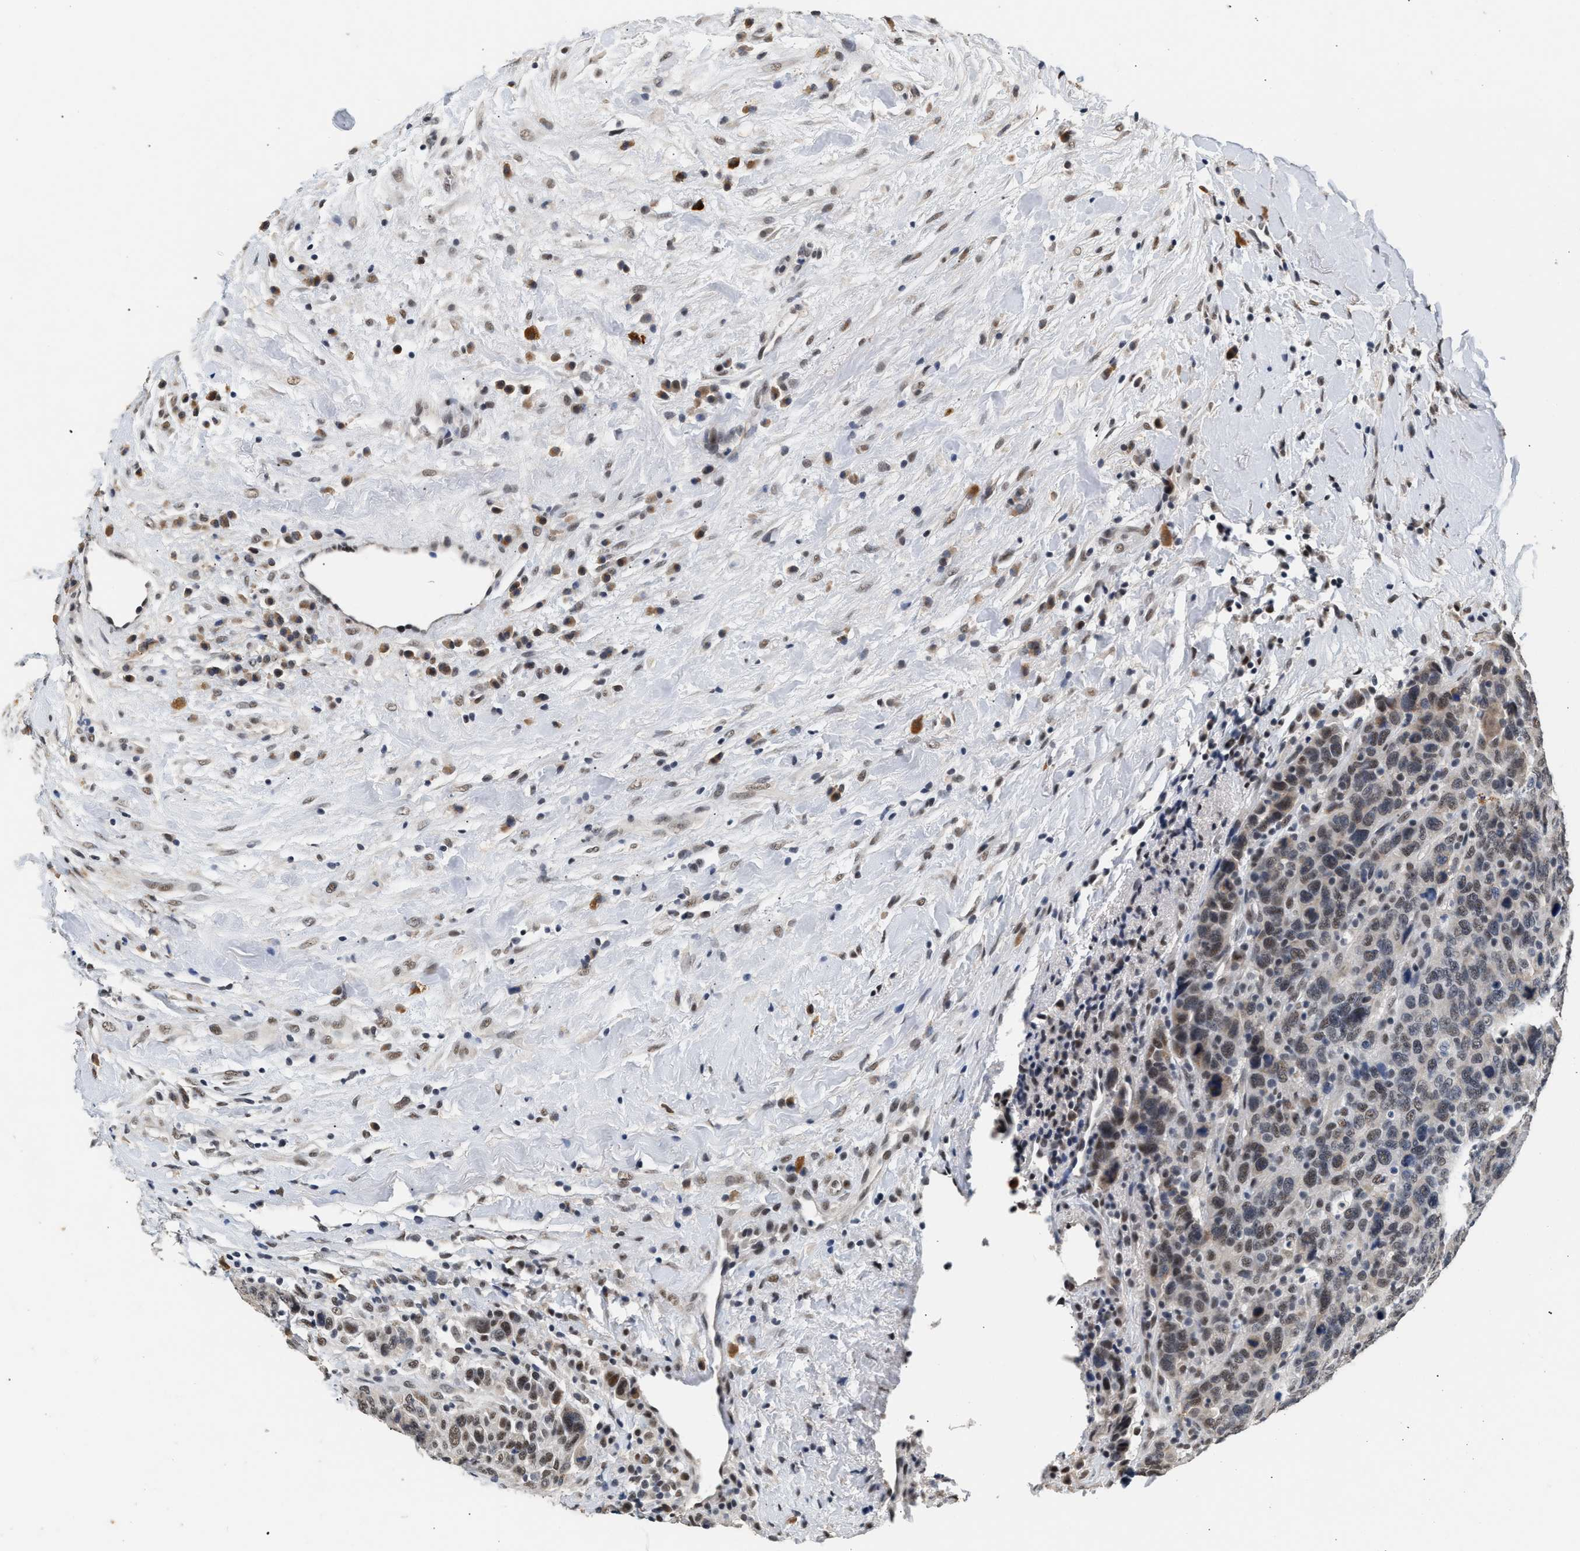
{"staining": {"intensity": "weak", "quantity": "25%-75%", "location": "cytoplasmic/membranous,nuclear"}, "tissue": "breast cancer", "cell_type": "Tumor cells", "image_type": "cancer", "snomed": [{"axis": "morphology", "description": "Duct carcinoma"}, {"axis": "topography", "description": "Breast"}], "caption": "DAB (3,3'-diaminobenzidine) immunohistochemical staining of human breast cancer (intraductal carcinoma) shows weak cytoplasmic/membranous and nuclear protein staining in about 25%-75% of tumor cells.", "gene": "THOC1", "patient": {"sex": "female", "age": 37}}